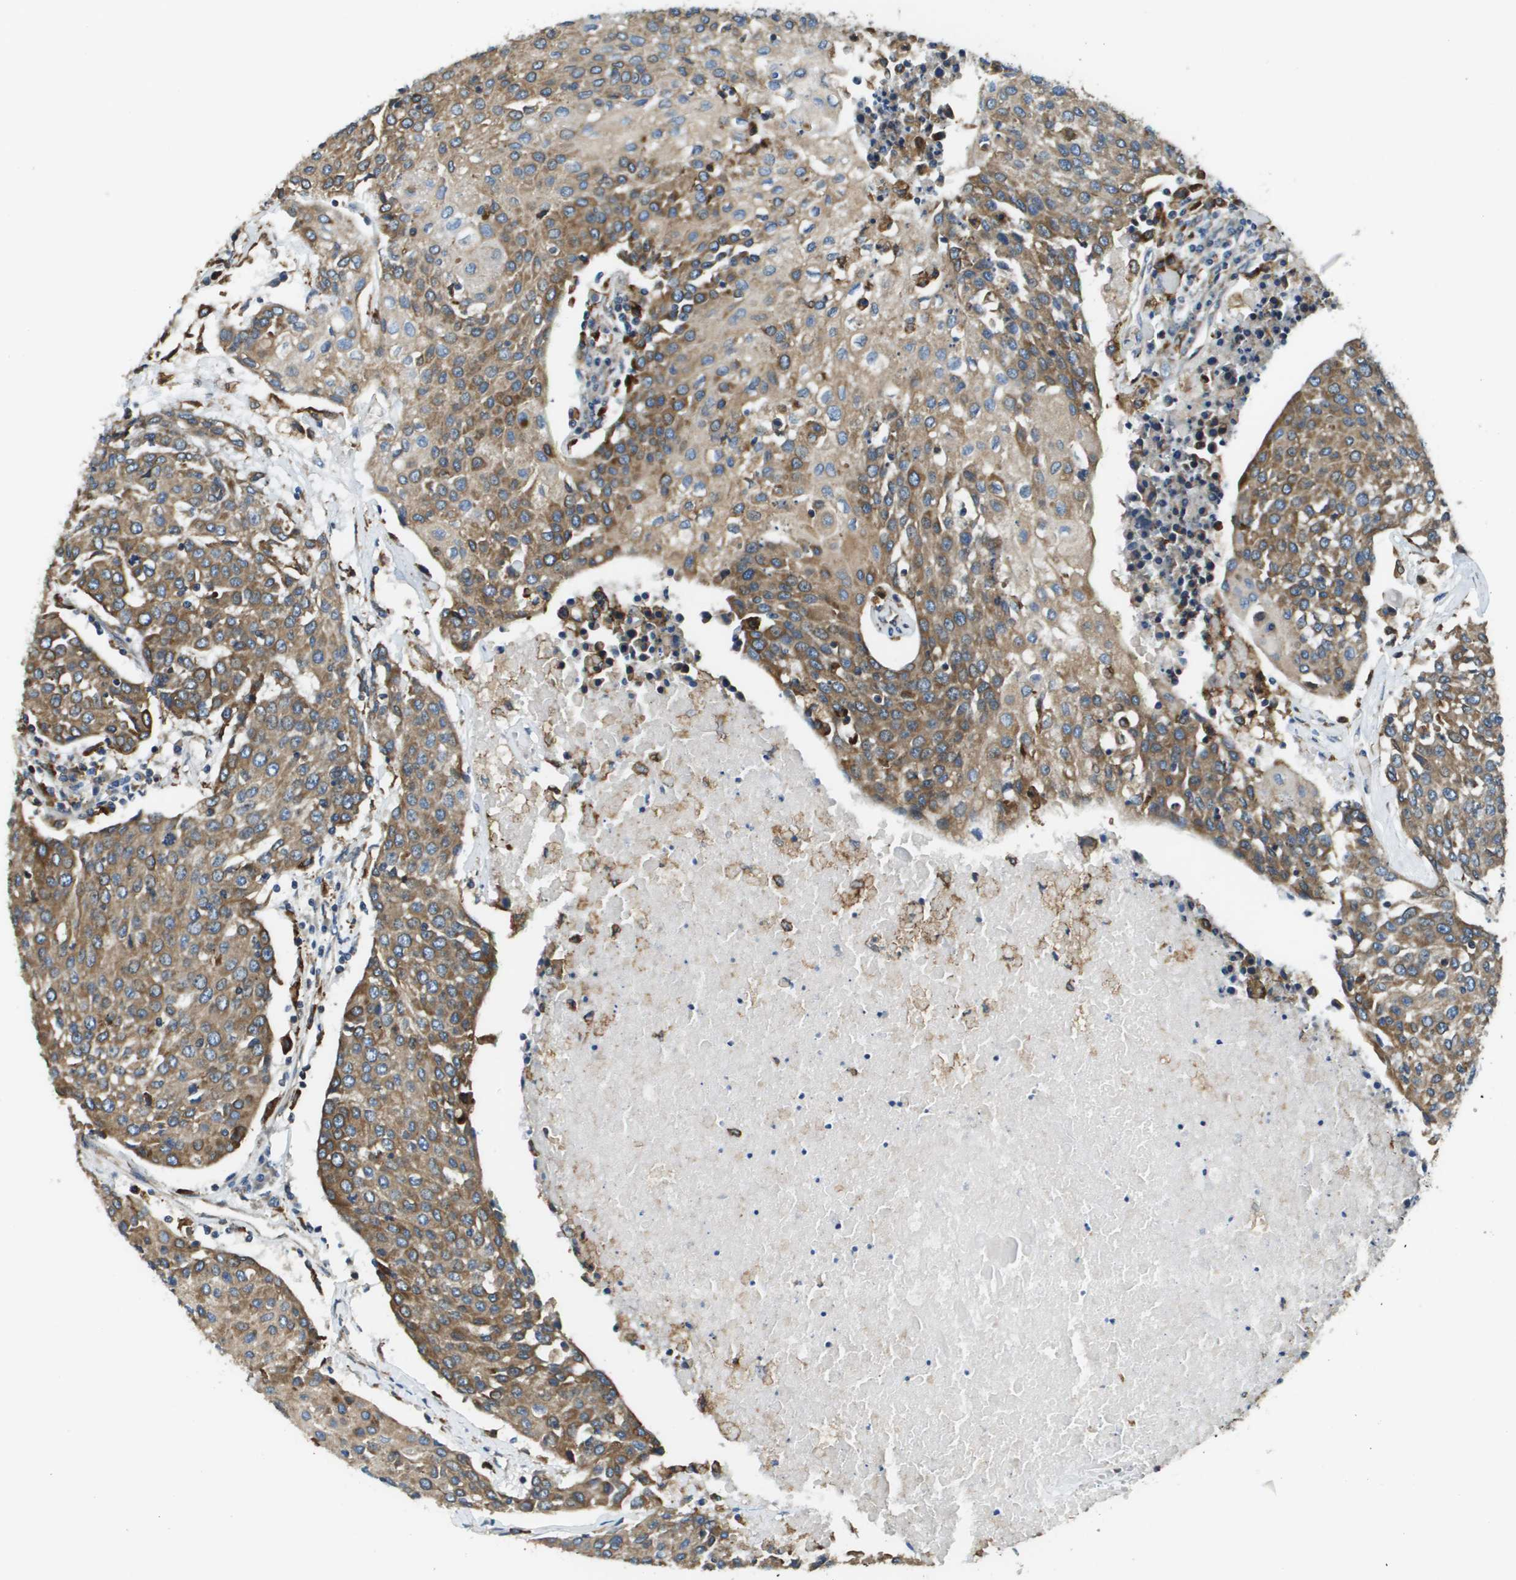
{"staining": {"intensity": "strong", "quantity": ">75%", "location": "cytoplasmic/membranous"}, "tissue": "urothelial cancer", "cell_type": "Tumor cells", "image_type": "cancer", "snomed": [{"axis": "morphology", "description": "Urothelial carcinoma, High grade"}, {"axis": "topography", "description": "Urinary bladder"}], "caption": "Immunohistochemical staining of human urothelial carcinoma (high-grade) shows high levels of strong cytoplasmic/membranous staining in approximately >75% of tumor cells.", "gene": "CNPY3", "patient": {"sex": "female", "age": 85}}